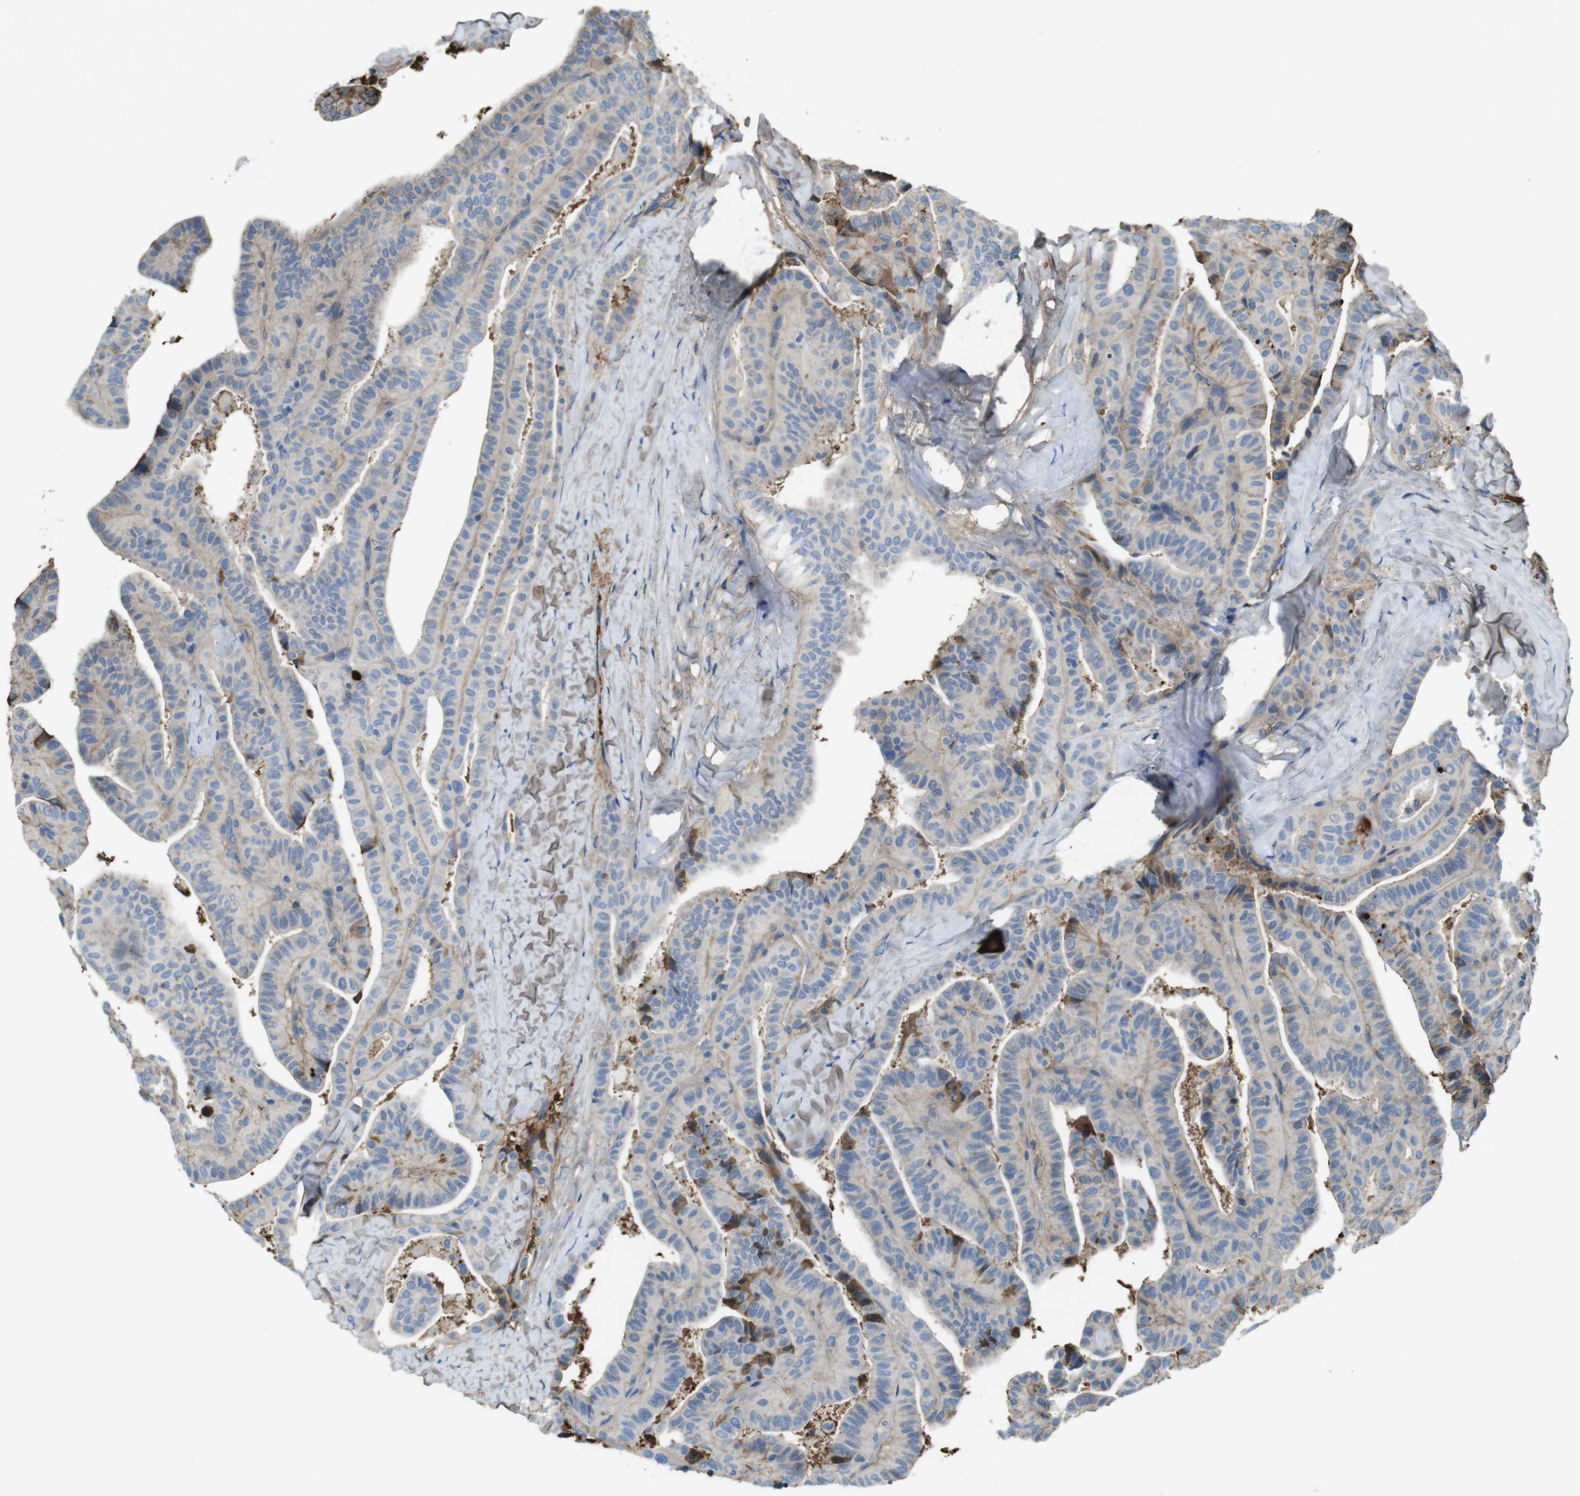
{"staining": {"intensity": "negative", "quantity": "none", "location": "none"}, "tissue": "thyroid cancer", "cell_type": "Tumor cells", "image_type": "cancer", "snomed": [{"axis": "morphology", "description": "Papillary adenocarcinoma, NOS"}, {"axis": "topography", "description": "Thyroid gland"}], "caption": "This is an immunohistochemistry (IHC) image of thyroid papillary adenocarcinoma. There is no staining in tumor cells.", "gene": "LTBP4", "patient": {"sex": "male", "age": 77}}